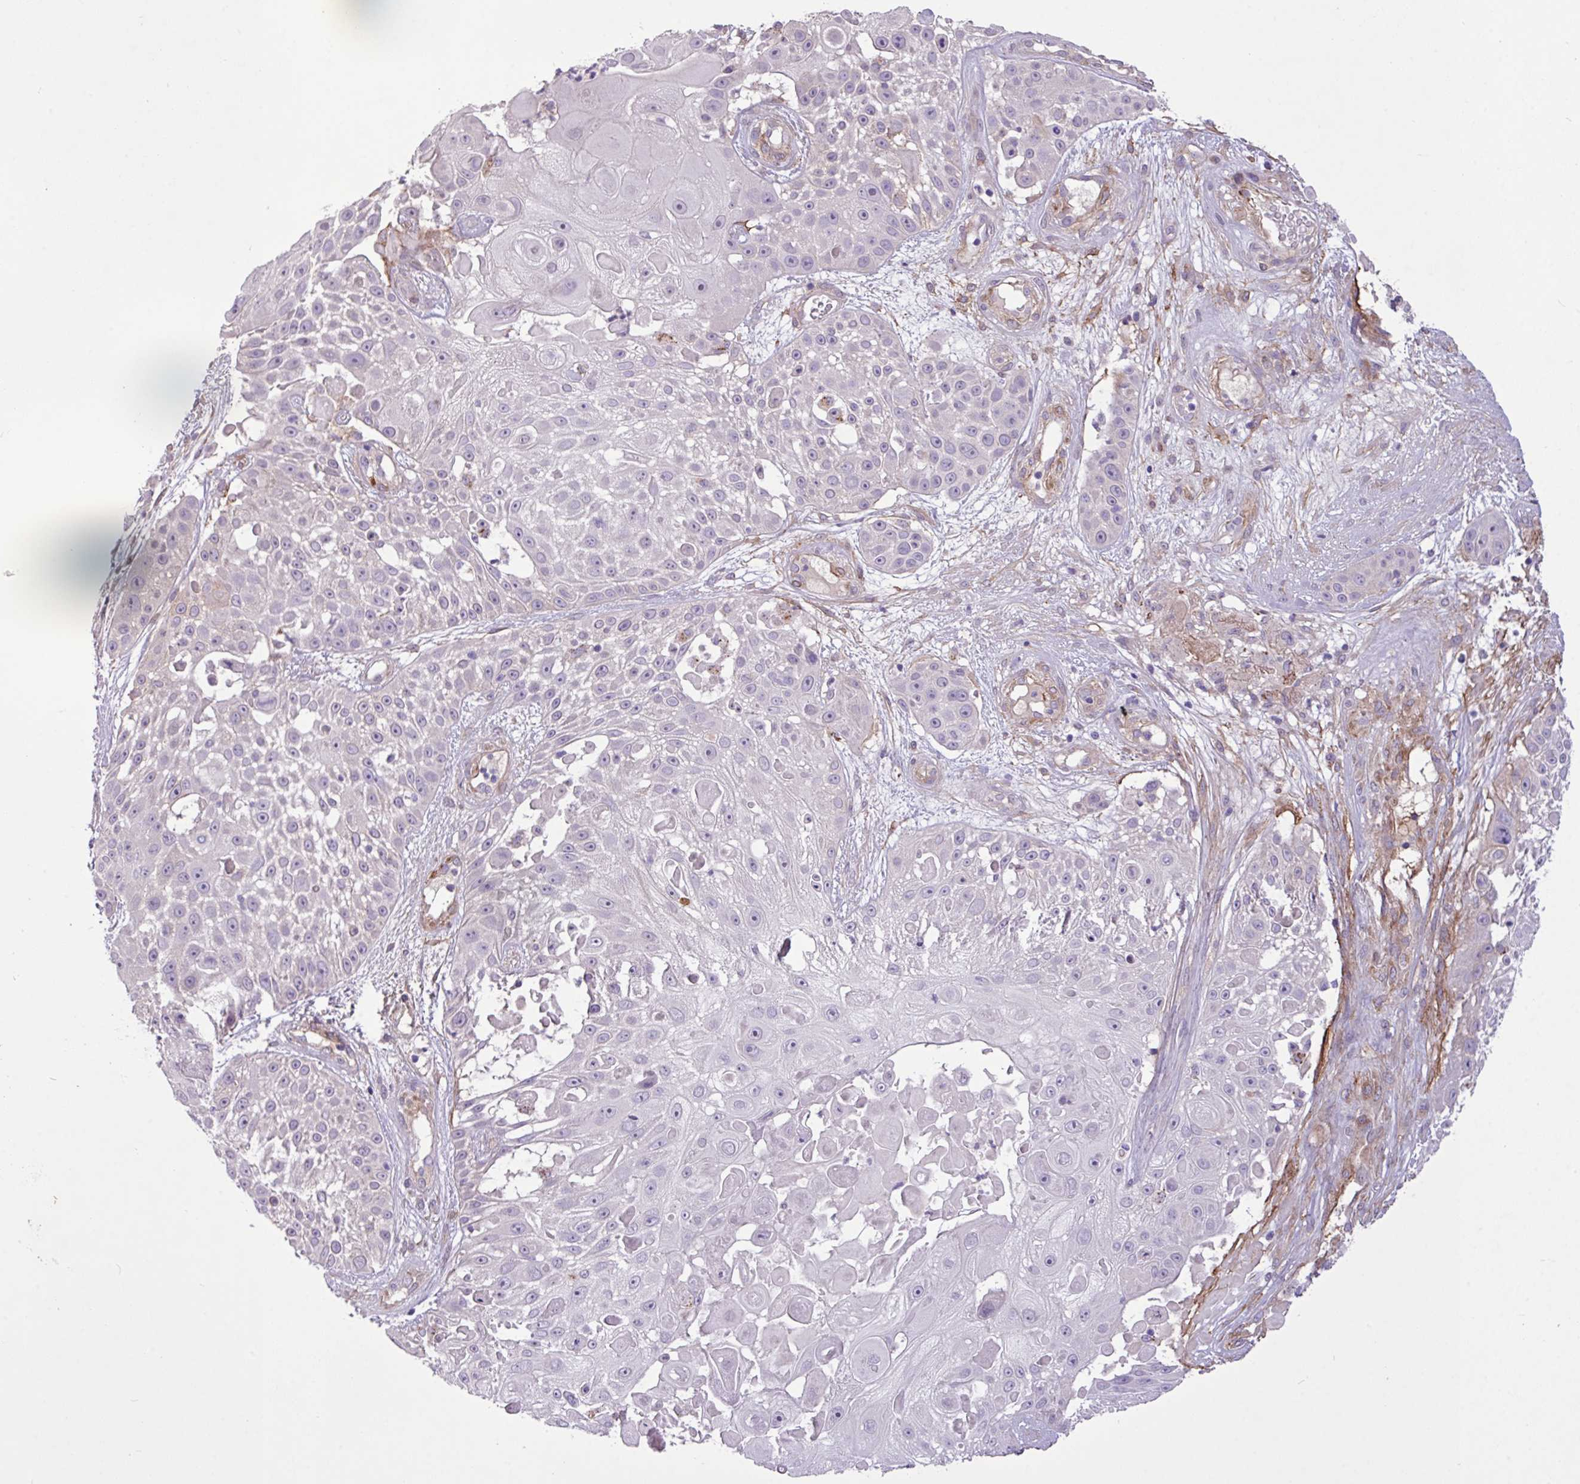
{"staining": {"intensity": "negative", "quantity": "none", "location": "none"}, "tissue": "skin cancer", "cell_type": "Tumor cells", "image_type": "cancer", "snomed": [{"axis": "morphology", "description": "Squamous cell carcinoma, NOS"}, {"axis": "topography", "description": "Skin"}], "caption": "IHC photomicrograph of human skin cancer stained for a protein (brown), which exhibits no staining in tumor cells.", "gene": "CD248", "patient": {"sex": "female", "age": 86}}